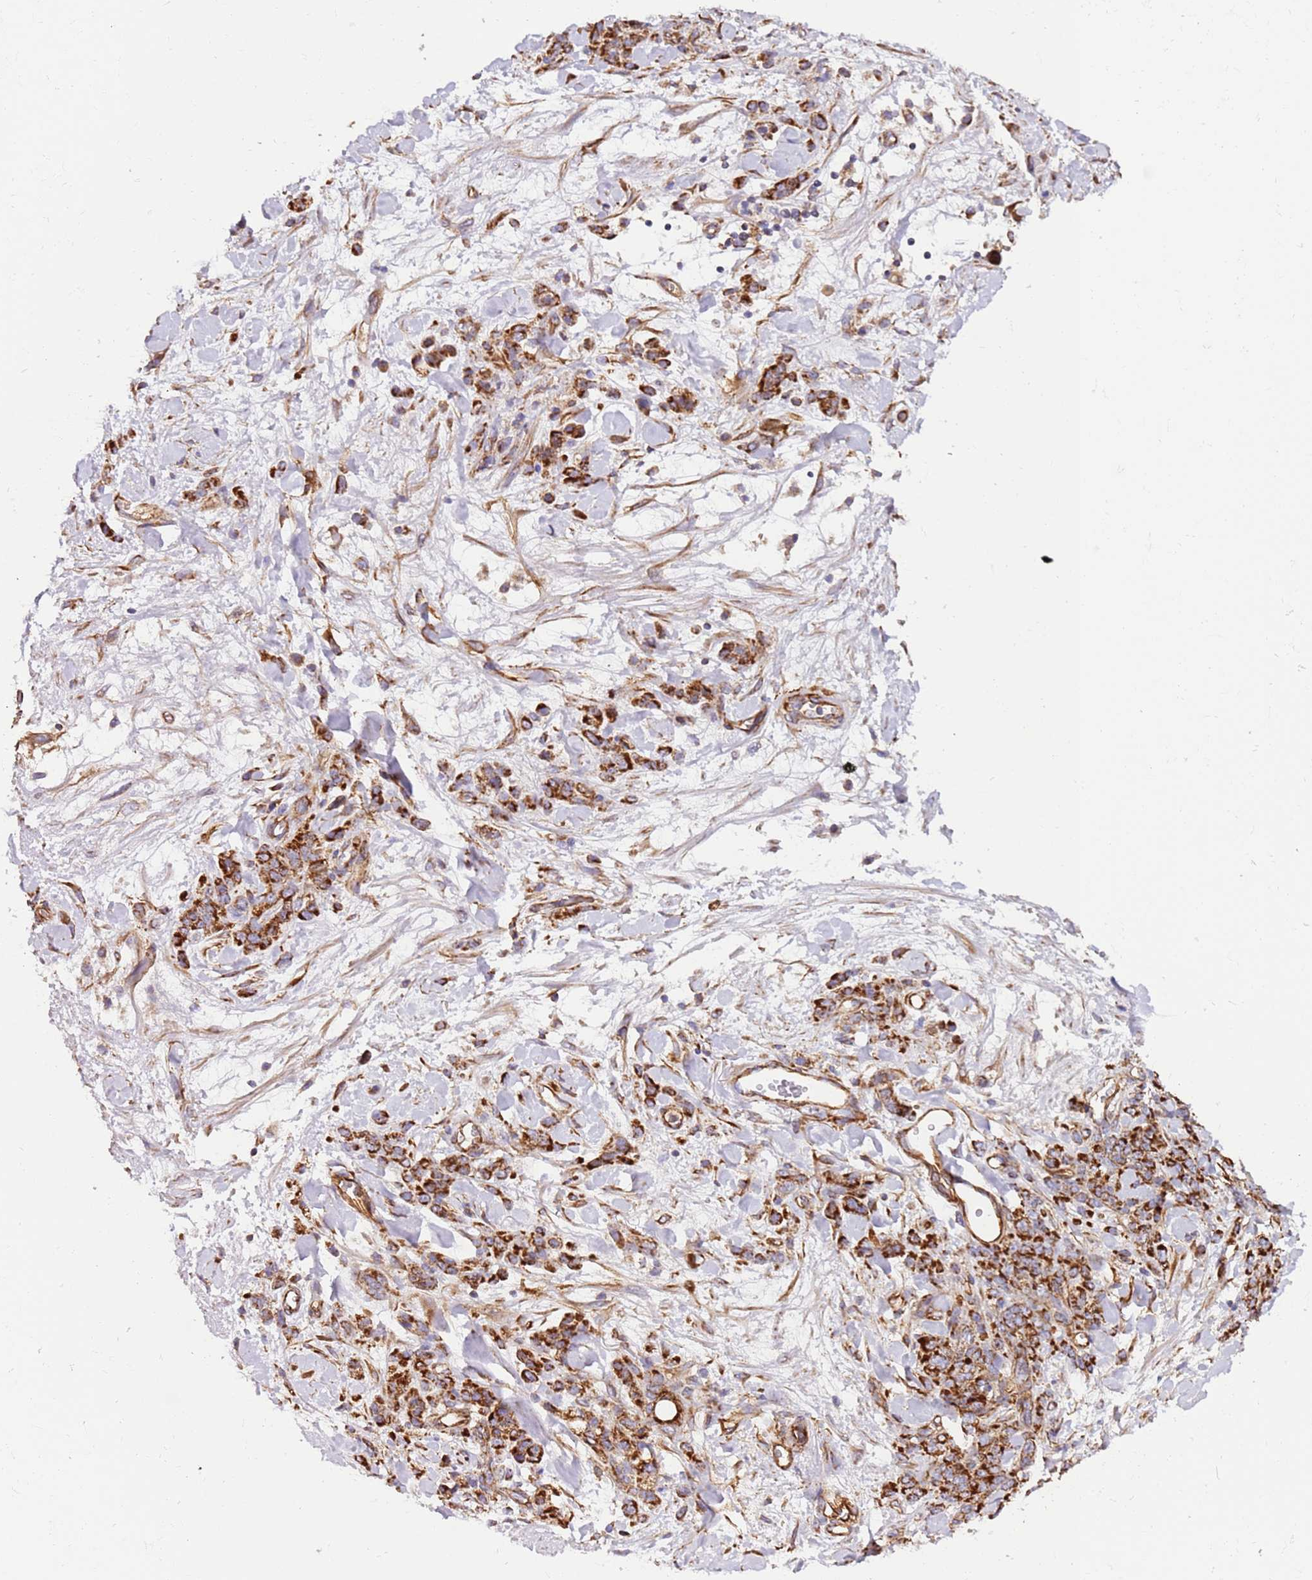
{"staining": {"intensity": "strong", "quantity": ">75%", "location": "cytoplasmic/membranous"}, "tissue": "stomach cancer", "cell_type": "Tumor cells", "image_type": "cancer", "snomed": [{"axis": "morphology", "description": "Normal tissue, NOS"}, {"axis": "morphology", "description": "Adenocarcinoma, NOS"}, {"axis": "topography", "description": "Stomach"}], "caption": "The image shows immunohistochemical staining of adenocarcinoma (stomach). There is strong cytoplasmic/membranous positivity is seen in approximately >75% of tumor cells.", "gene": "MRPL20", "patient": {"sex": "male", "age": 82}}